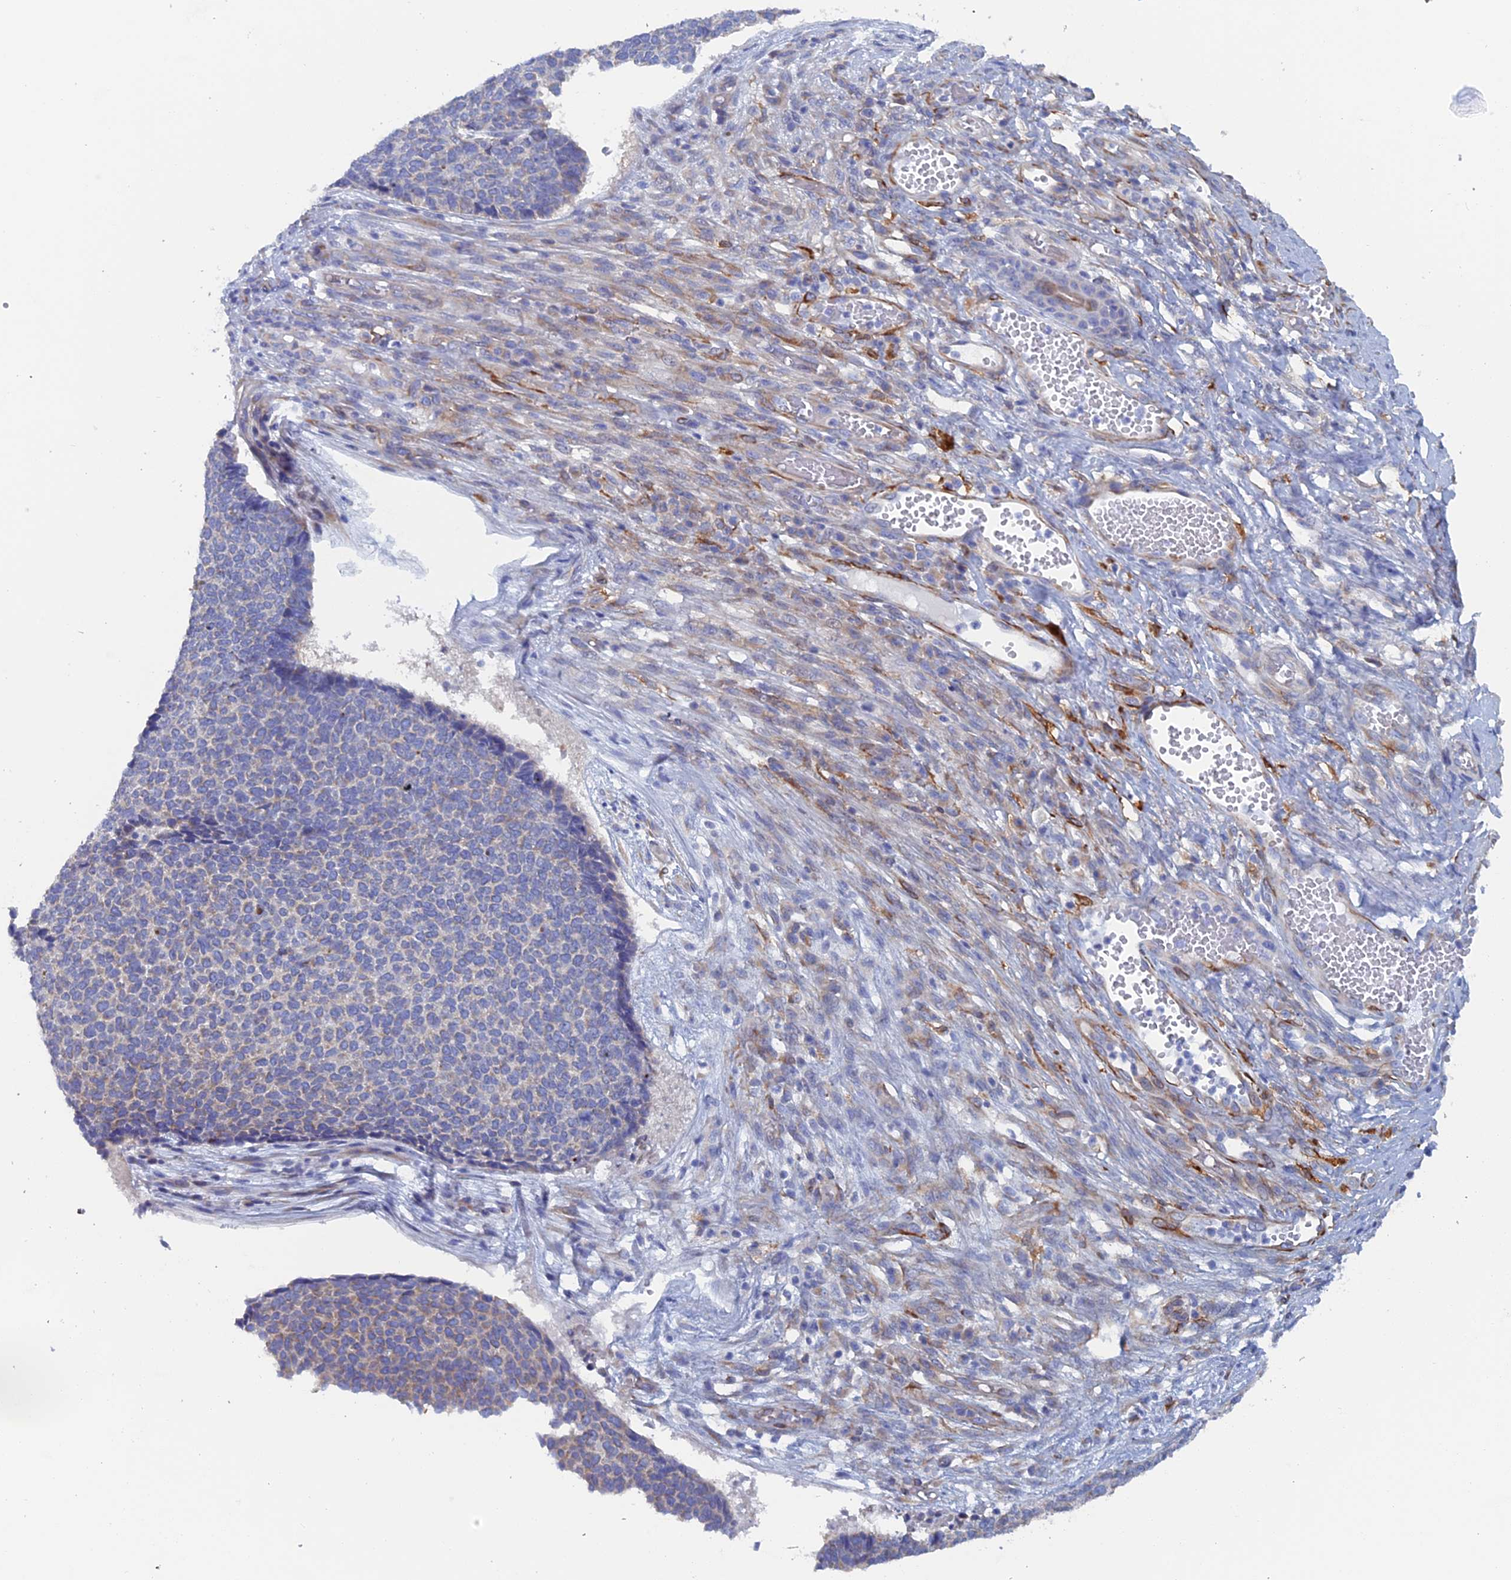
{"staining": {"intensity": "negative", "quantity": "none", "location": "none"}, "tissue": "skin cancer", "cell_type": "Tumor cells", "image_type": "cancer", "snomed": [{"axis": "morphology", "description": "Basal cell carcinoma"}, {"axis": "topography", "description": "Skin"}], "caption": "Immunohistochemistry photomicrograph of neoplastic tissue: skin cancer stained with DAB (3,3'-diaminobenzidine) exhibits no significant protein positivity in tumor cells.", "gene": "COG7", "patient": {"sex": "female", "age": 84}}